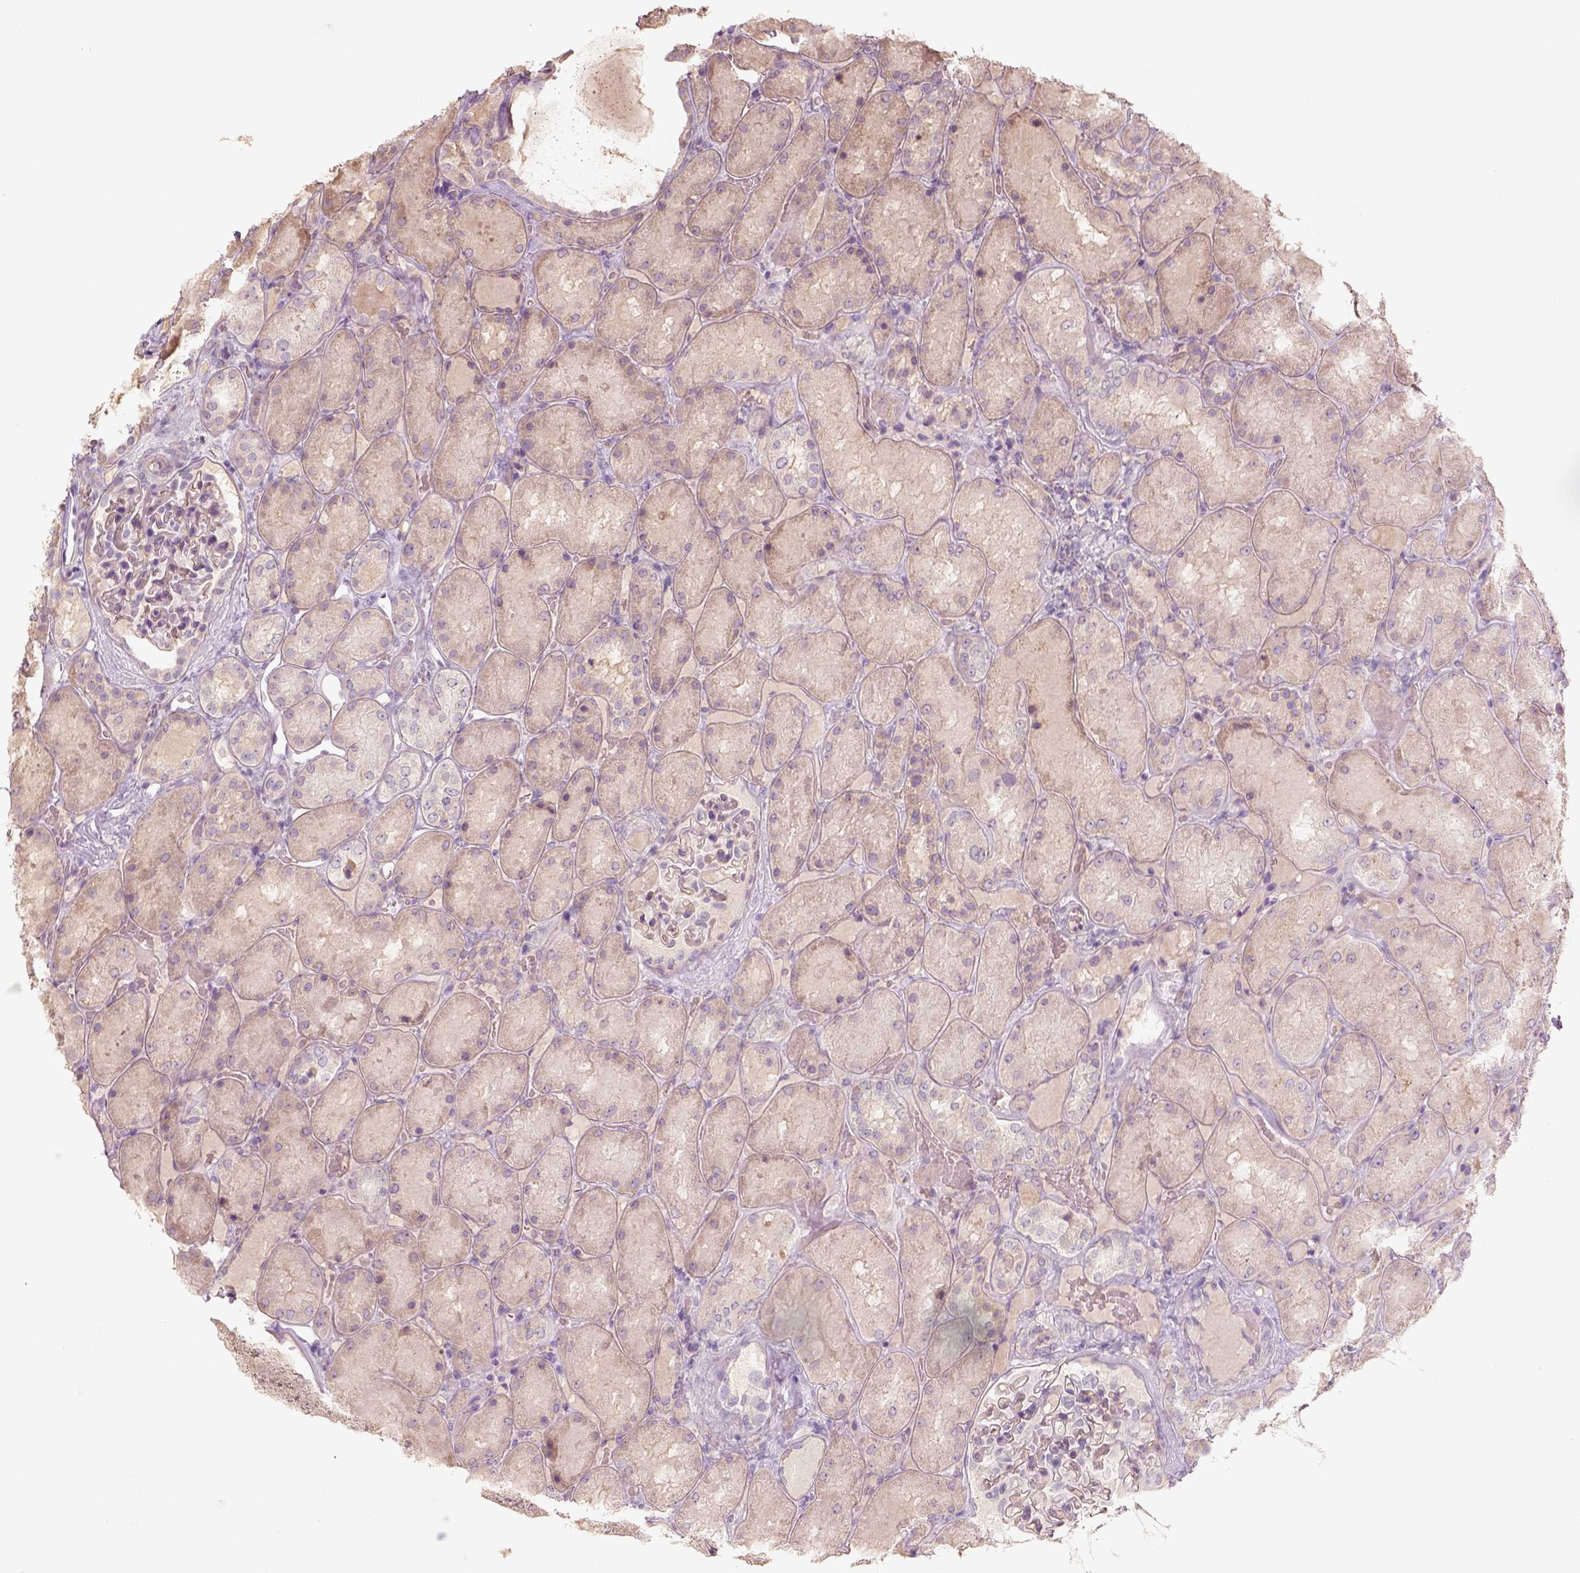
{"staining": {"intensity": "moderate", "quantity": "<25%", "location": "cytoplasmic/membranous"}, "tissue": "kidney", "cell_type": "Cells in glomeruli", "image_type": "normal", "snomed": [{"axis": "morphology", "description": "Normal tissue, NOS"}, {"axis": "topography", "description": "Kidney"}], "caption": "Protein expression analysis of unremarkable human kidney reveals moderate cytoplasmic/membranous staining in approximately <25% of cells in glomeruli. (brown staining indicates protein expression, while blue staining denotes nuclei).", "gene": "AQP9", "patient": {"sex": "male", "age": 73}}